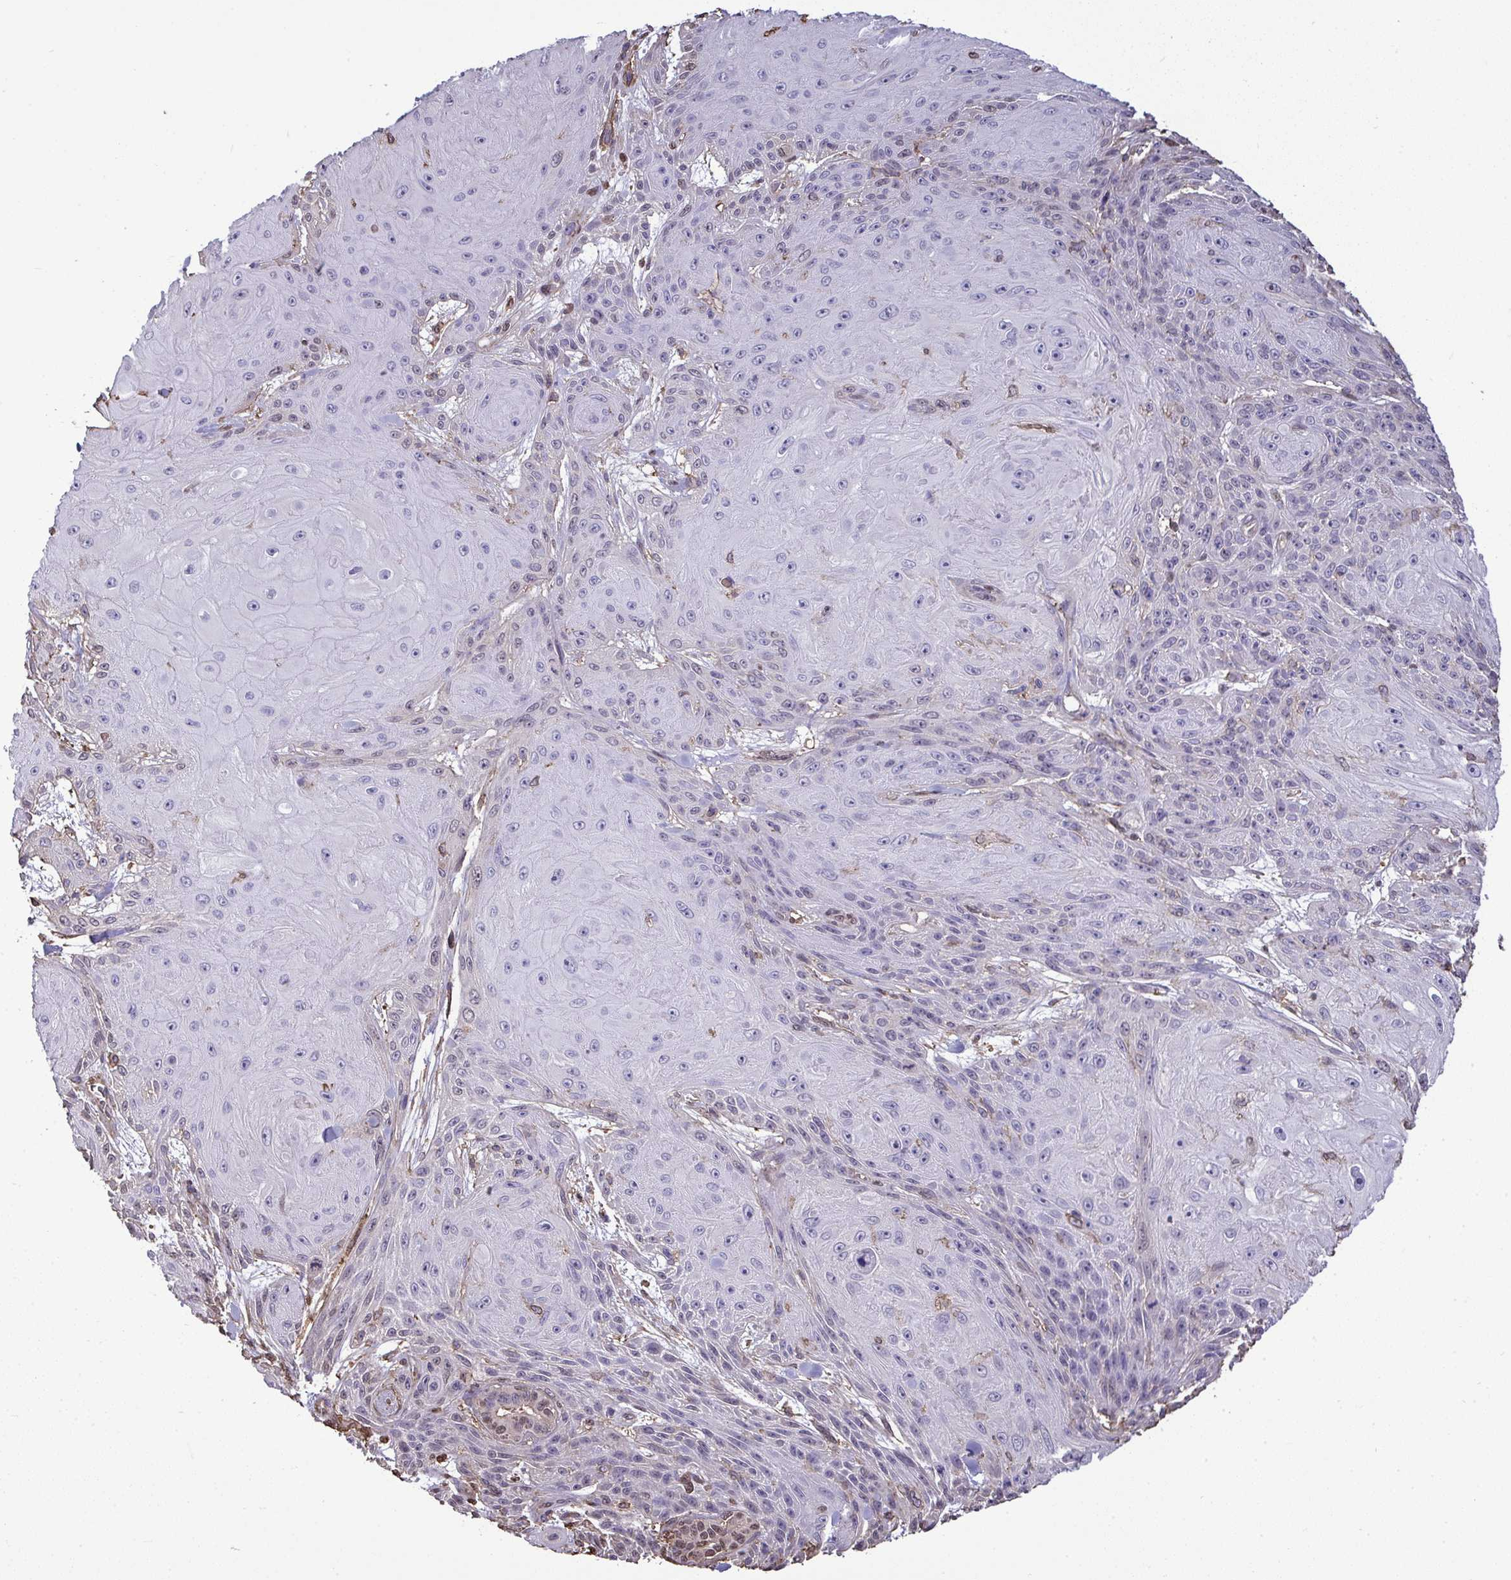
{"staining": {"intensity": "negative", "quantity": "none", "location": "none"}, "tissue": "skin cancer", "cell_type": "Tumor cells", "image_type": "cancer", "snomed": [{"axis": "morphology", "description": "Squamous cell carcinoma, NOS"}, {"axis": "topography", "description": "Skin"}], "caption": "Immunohistochemistry (IHC) micrograph of human squamous cell carcinoma (skin) stained for a protein (brown), which exhibits no positivity in tumor cells.", "gene": "ANXA5", "patient": {"sex": "male", "age": 88}}